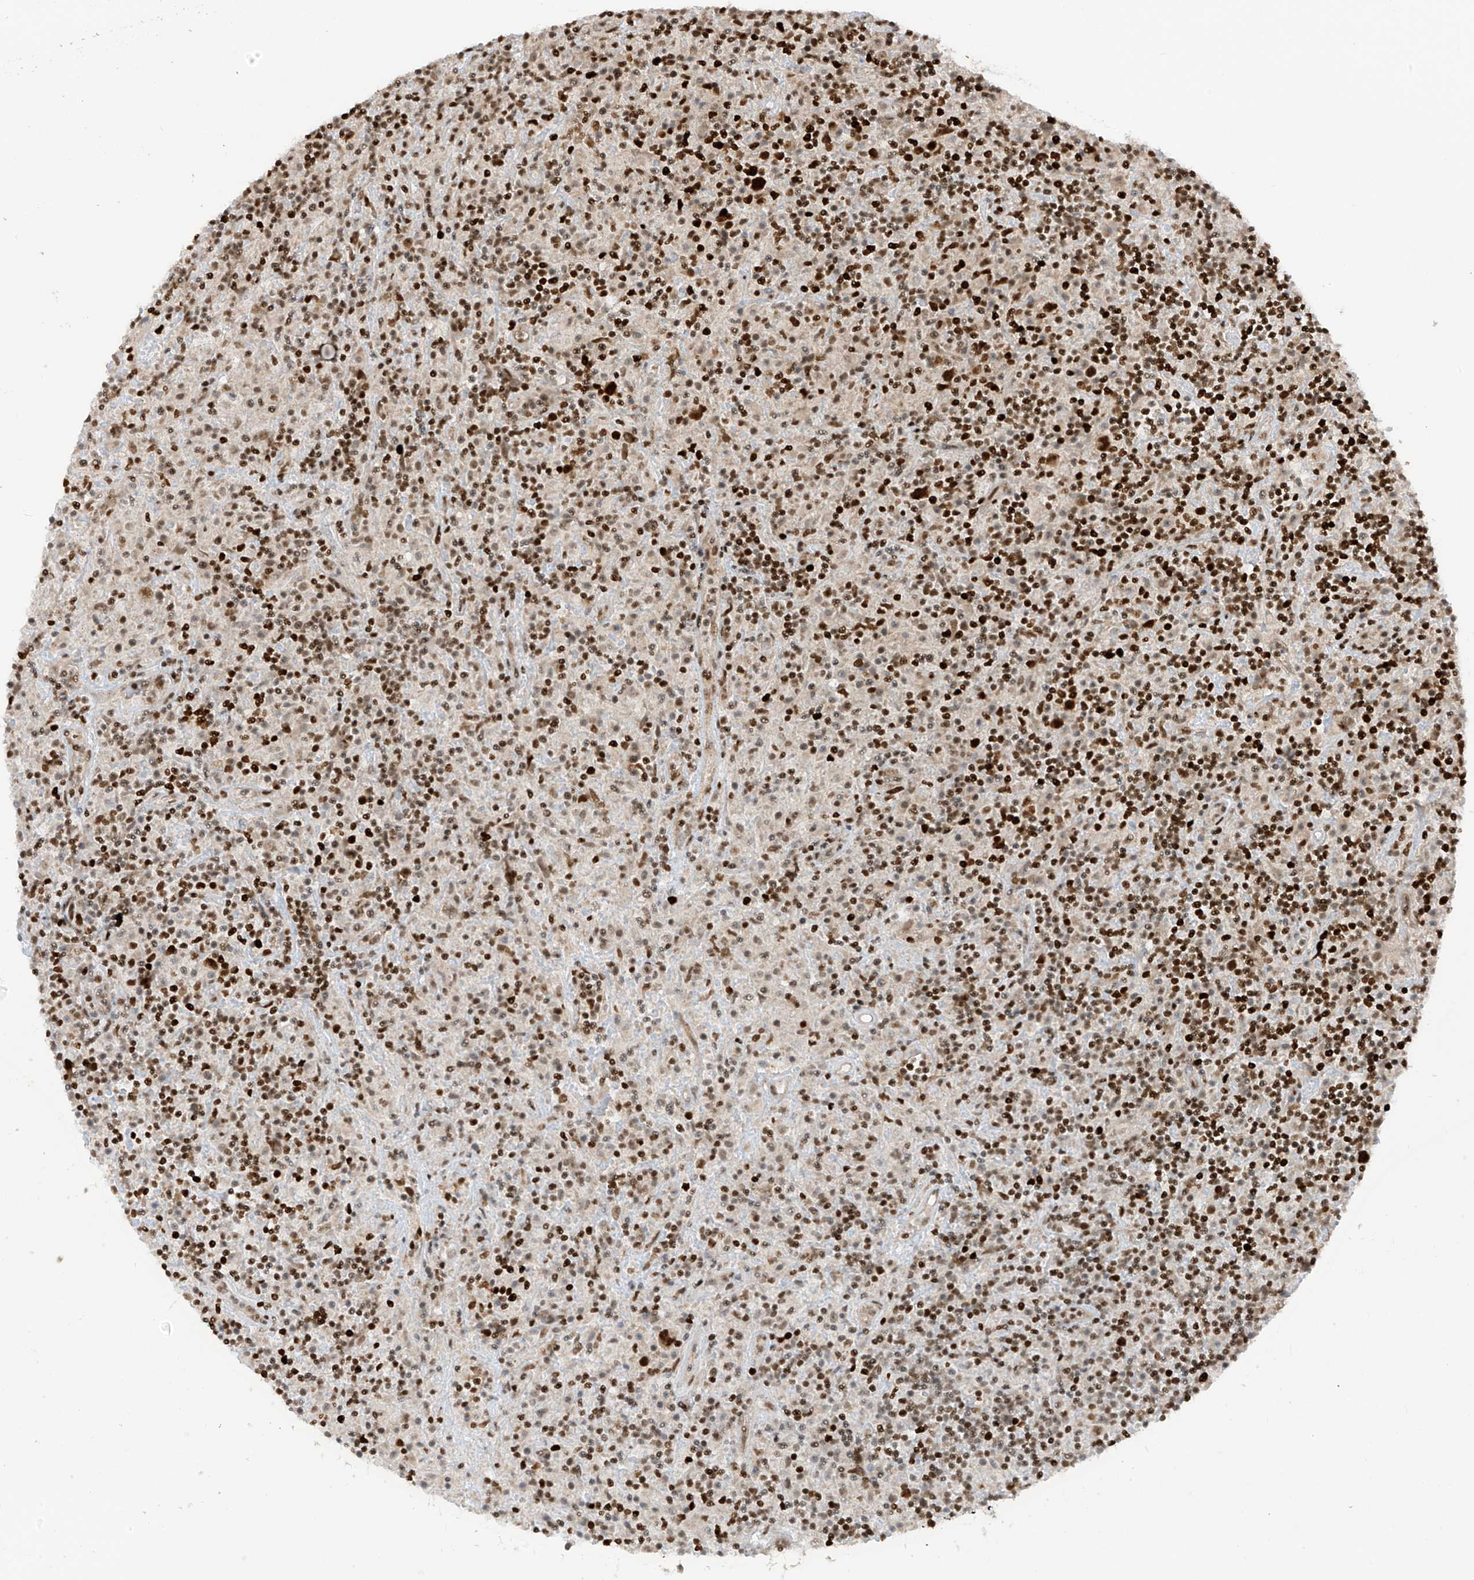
{"staining": {"intensity": "strong", "quantity": ">75%", "location": "nuclear"}, "tissue": "lymphoma", "cell_type": "Tumor cells", "image_type": "cancer", "snomed": [{"axis": "morphology", "description": "Hodgkin's disease, NOS"}, {"axis": "topography", "description": "Lymph node"}], "caption": "Brown immunohistochemical staining in human lymphoma displays strong nuclear expression in about >75% of tumor cells.", "gene": "ARHGEF3", "patient": {"sex": "male", "age": 70}}